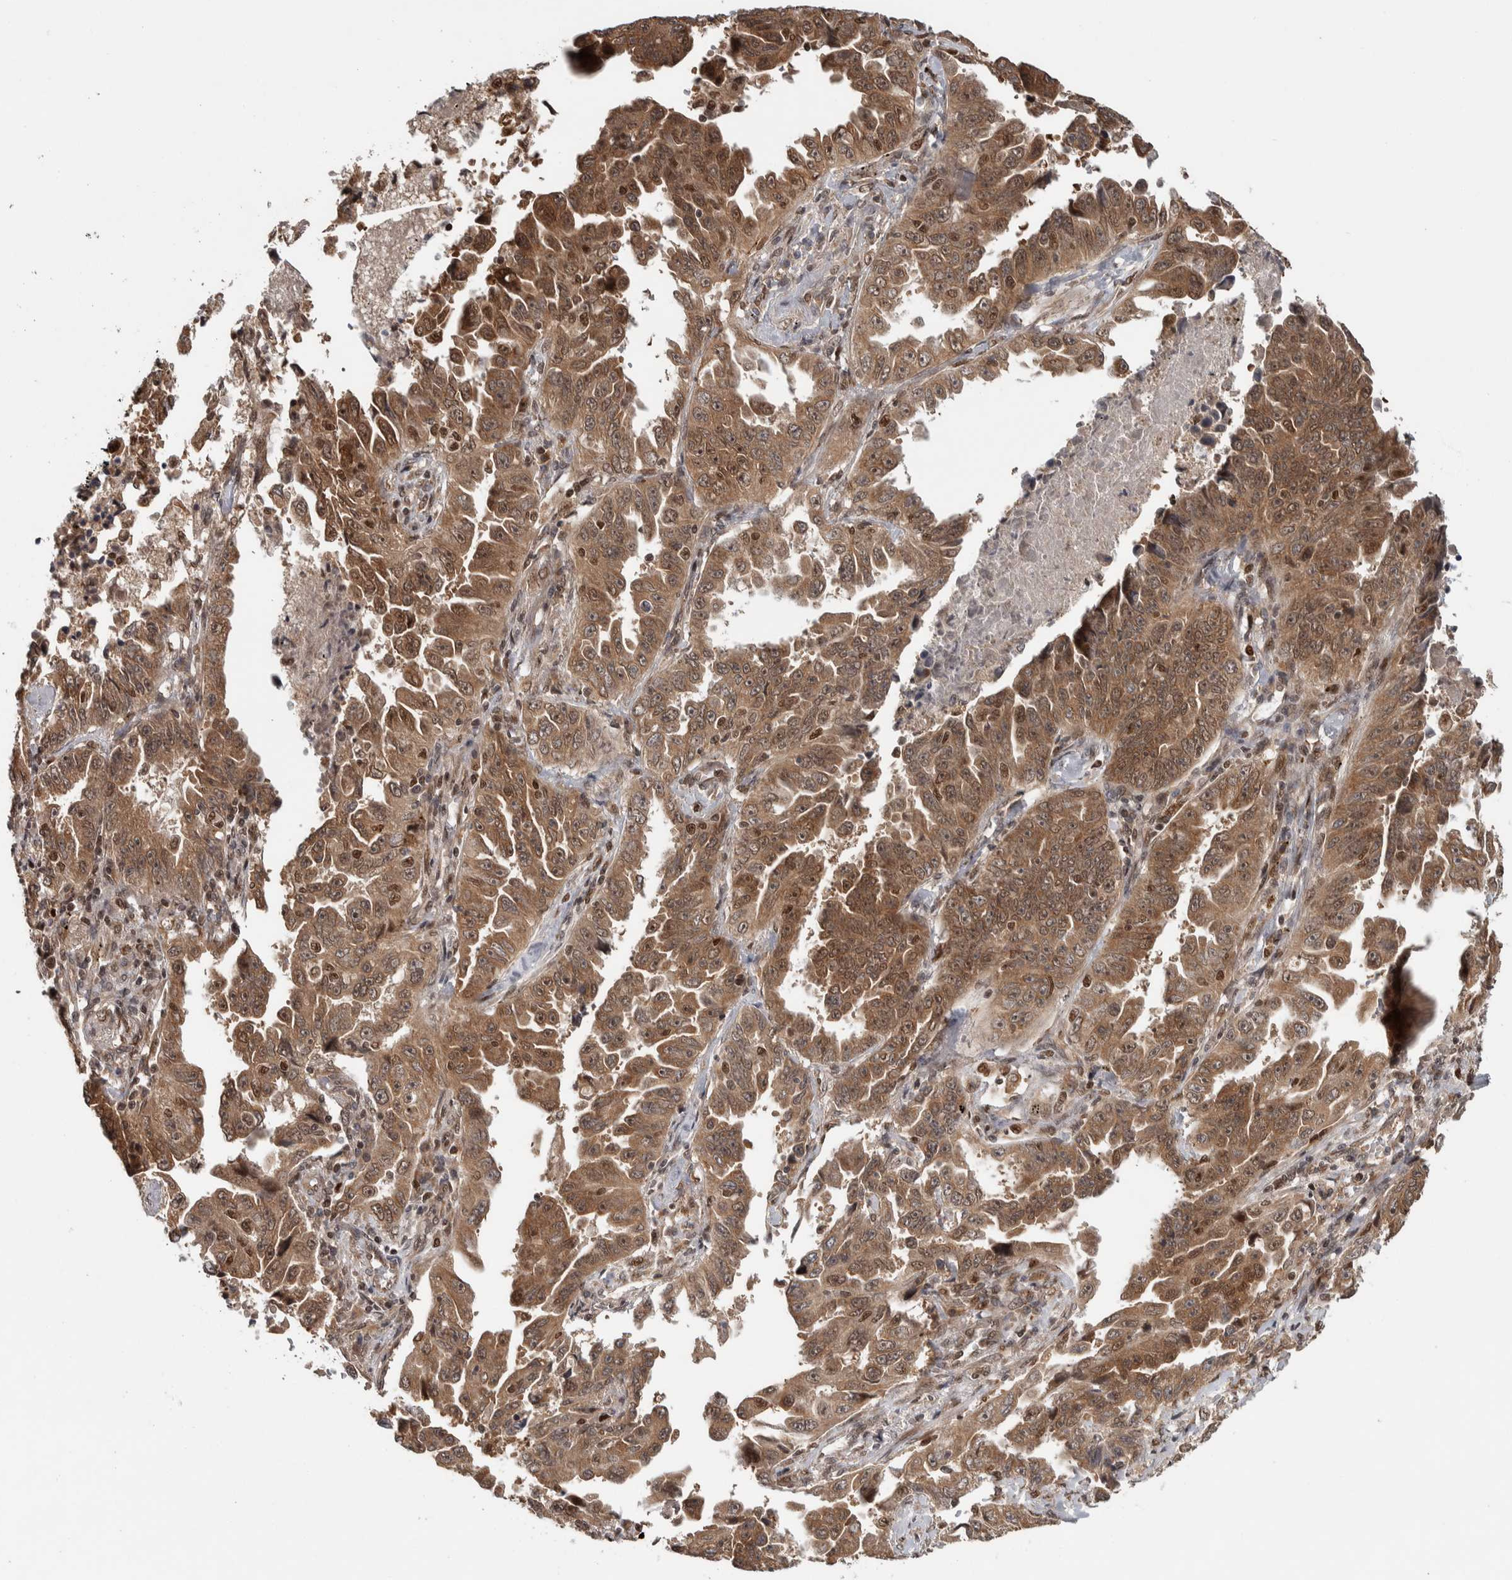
{"staining": {"intensity": "moderate", "quantity": ">75%", "location": "cytoplasmic/membranous,nuclear"}, "tissue": "lung cancer", "cell_type": "Tumor cells", "image_type": "cancer", "snomed": [{"axis": "morphology", "description": "Adenocarcinoma, NOS"}, {"axis": "topography", "description": "Lung"}], "caption": "There is medium levels of moderate cytoplasmic/membranous and nuclear positivity in tumor cells of lung cancer (adenocarcinoma), as demonstrated by immunohistochemical staining (brown color).", "gene": "RPS6KA4", "patient": {"sex": "female", "age": 51}}